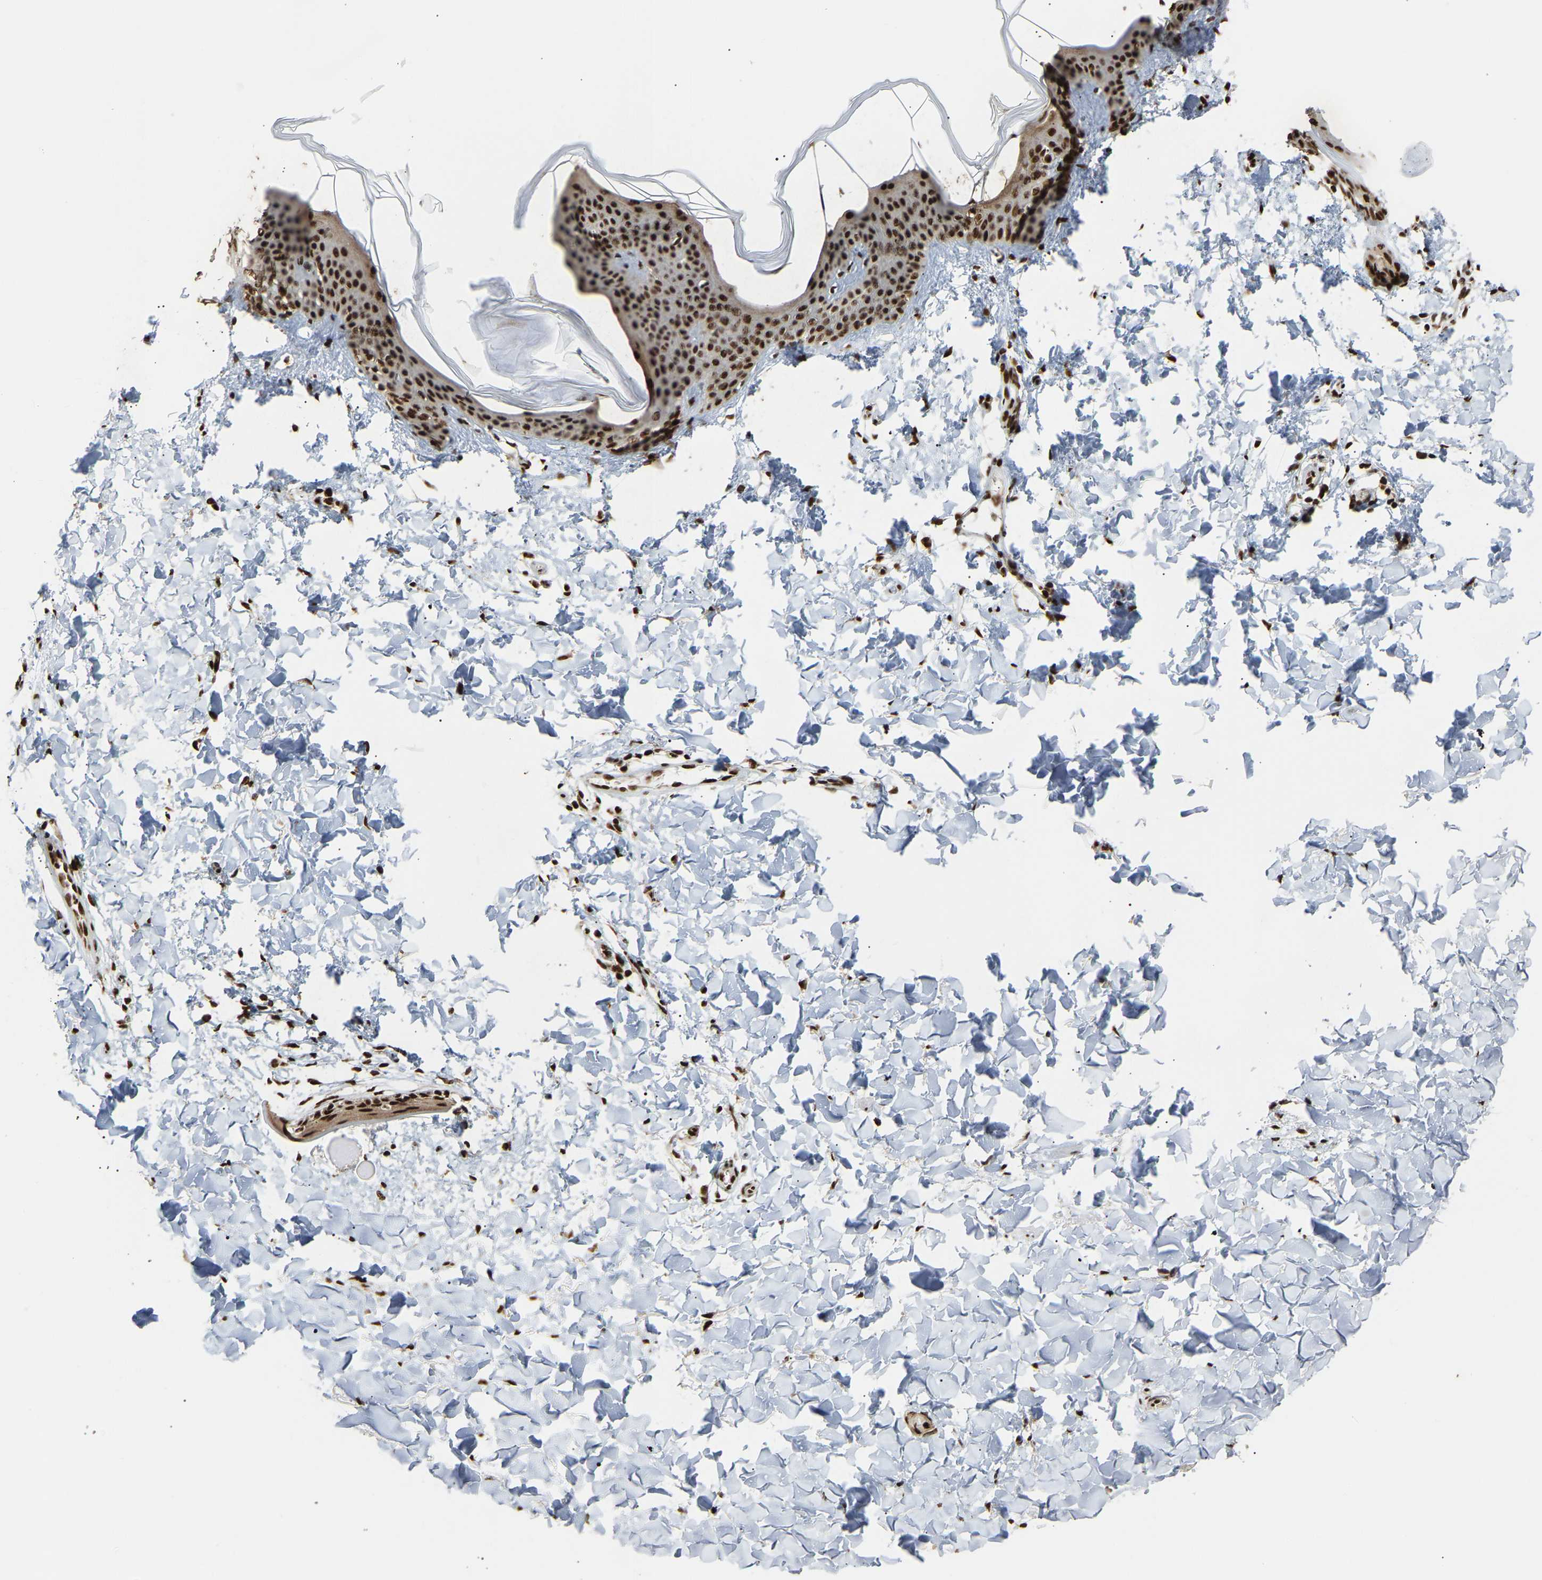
{"staining": {"intensity": "strong", "quantity": ">75%", "location": "nuclear"}, "tissue": "skin", "cell_type": "Fibroblasts", "image_type": "normal", "snomed": [{"axis": "morphology", "description": "Normal tissue, NOS"}, {"axis": "topography", "description": "Skin"}], "caption": "Unremarkable skin was stained to show a protein in brown. There is high levels of strong nuclear positivity in approximately >75% of fibroblasts. The staining was performed using DAB (3,3'-diaminobenzidine), with brown indicating positive protein expression. Nuclei are stained blue with hematoxylin.", "gene": "ALYREF", "patient": {"sex": "female", "age": 17}}